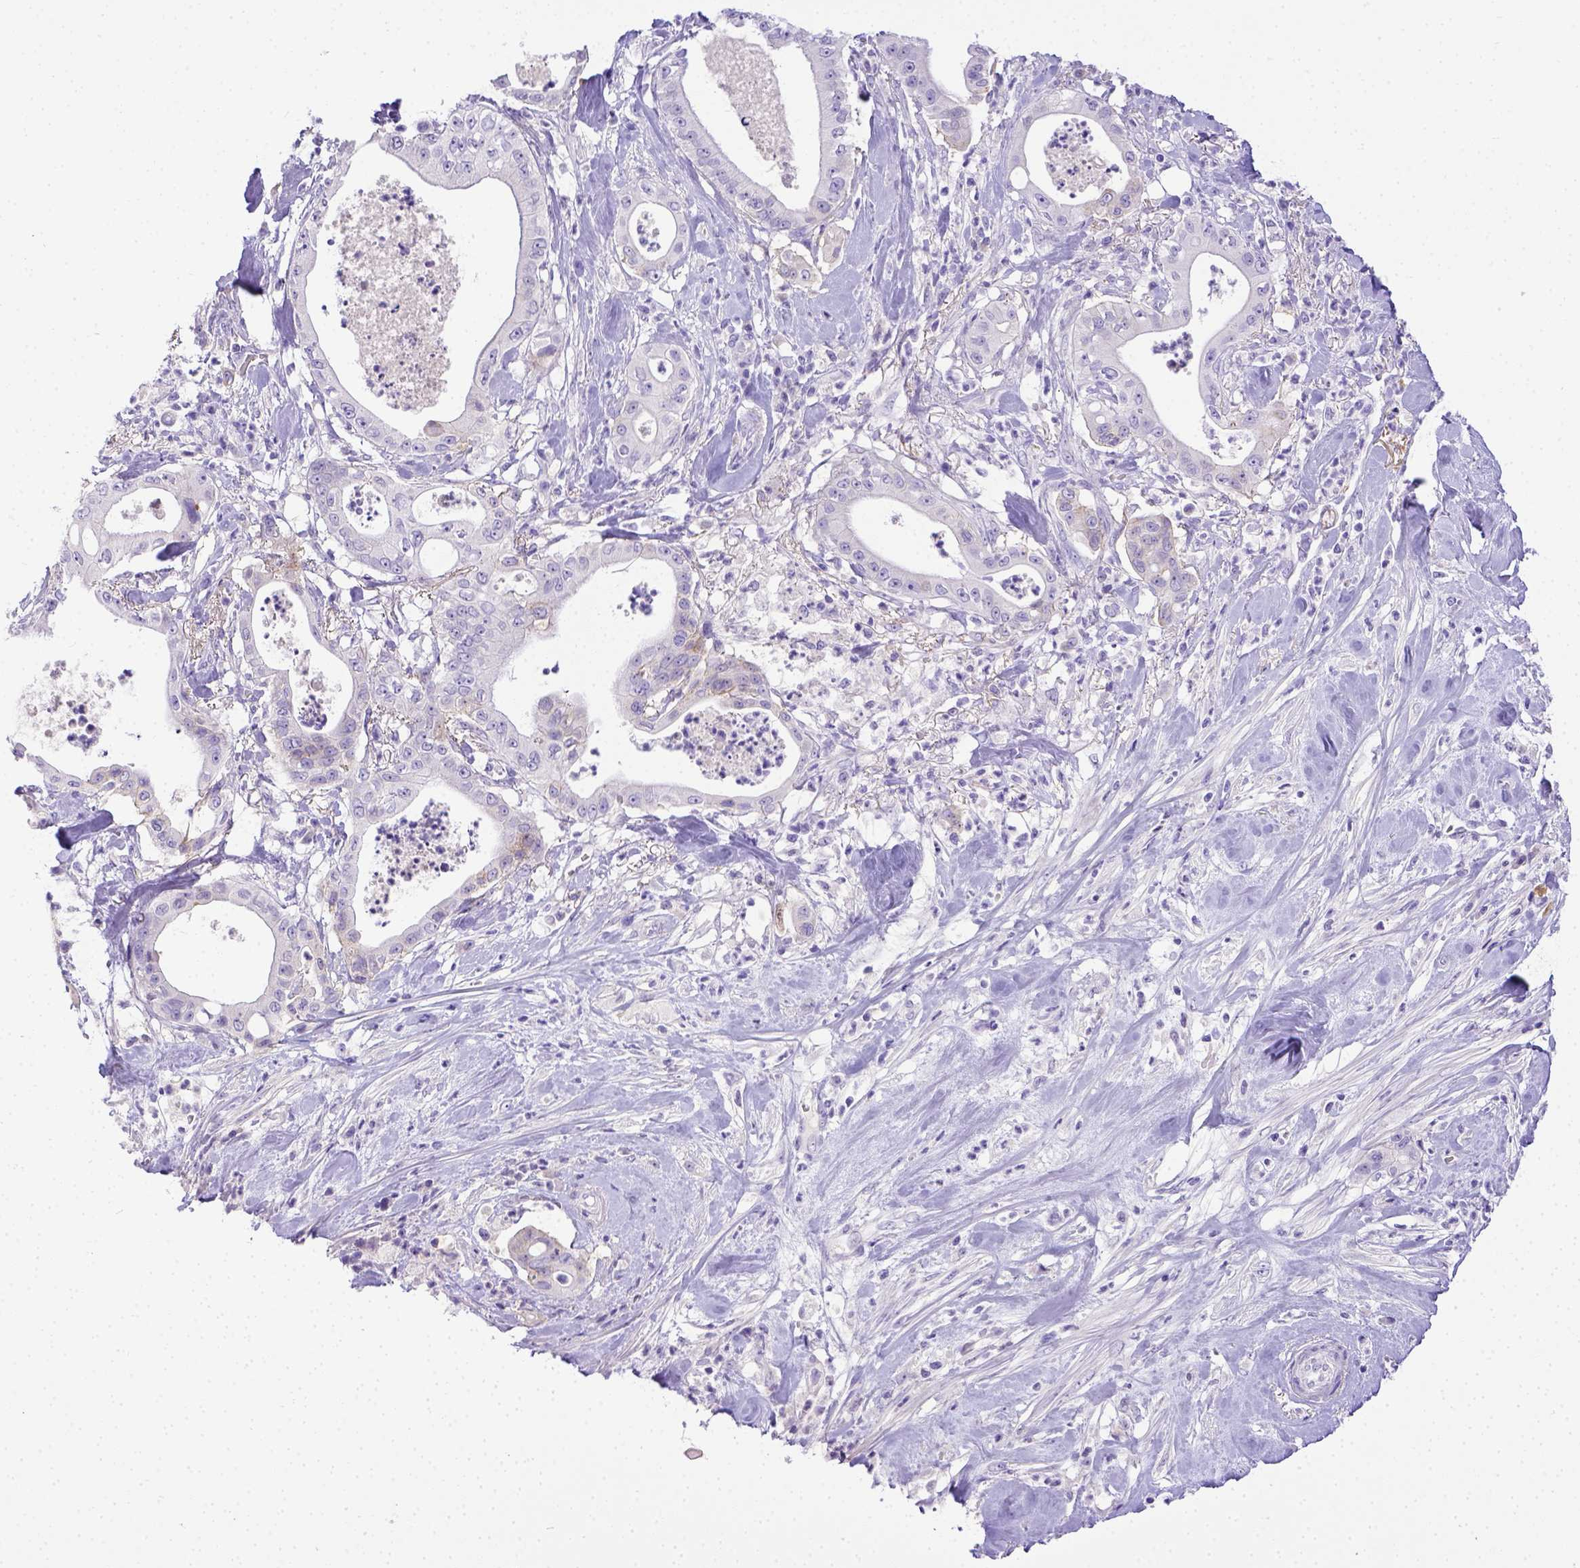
{"staining": {"intensity": "negative", "quantity": "none", "location": "none"}, "tissue": "pancreatic cancer", "cell_type": "Tumor cells", "image_type": "cancer", "snomed": [{"axis": "morphology", "description": "Adenocarcinoma, NOS"}, {"axis": "topography", "description": "Pancreas"}], "caption": "This is an immunohistochemistry (IHC) image of adenocarcinoma (pancreatic). There is no expression in tumor cells.", "gene": "BTN1A1", "patient": {"sex": "male", "age": 71}}